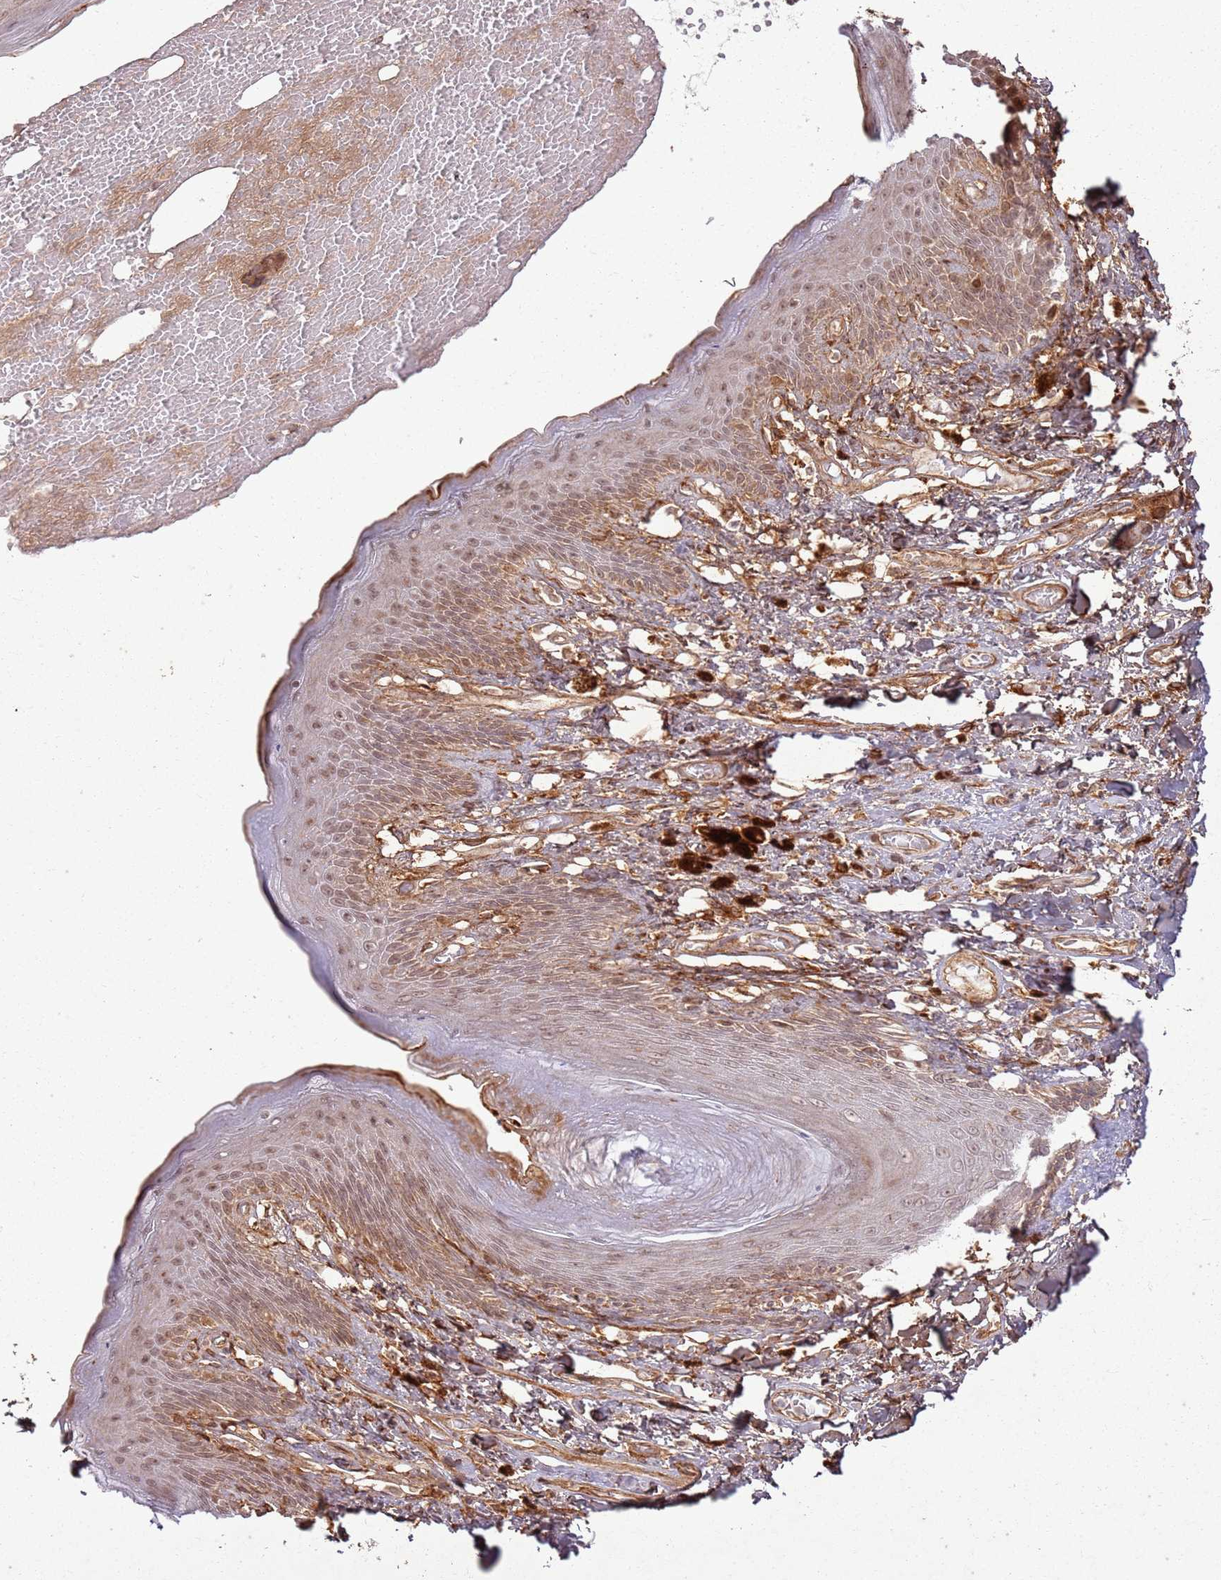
{"staining": {"intensity": "moderate", "quantity": "25%-75%", "location": "cytoplasmic/membranous,nuclear"}, "tissue": "skin", "cell_type": "Epidermal cells", "image_type": "normal", "snomed": [{"axis": "morphology", "description": "Normal tissue, NOS"}, {"axis": "topography", "description": "Anal"}], "caption": "Immunohistochemistry of unremarkable human skin shows medium levels of moderate cytoplasmic/membranous,nuclear expression in approximately 25%-75% of epidermal cells. The staining is performed using DAB brown chromogen to label protein expression. The nuclei are counter-stained blue using hematoxylin.", "gene": "ZNF623", "patient": {"sex": "female", "age": 78}}